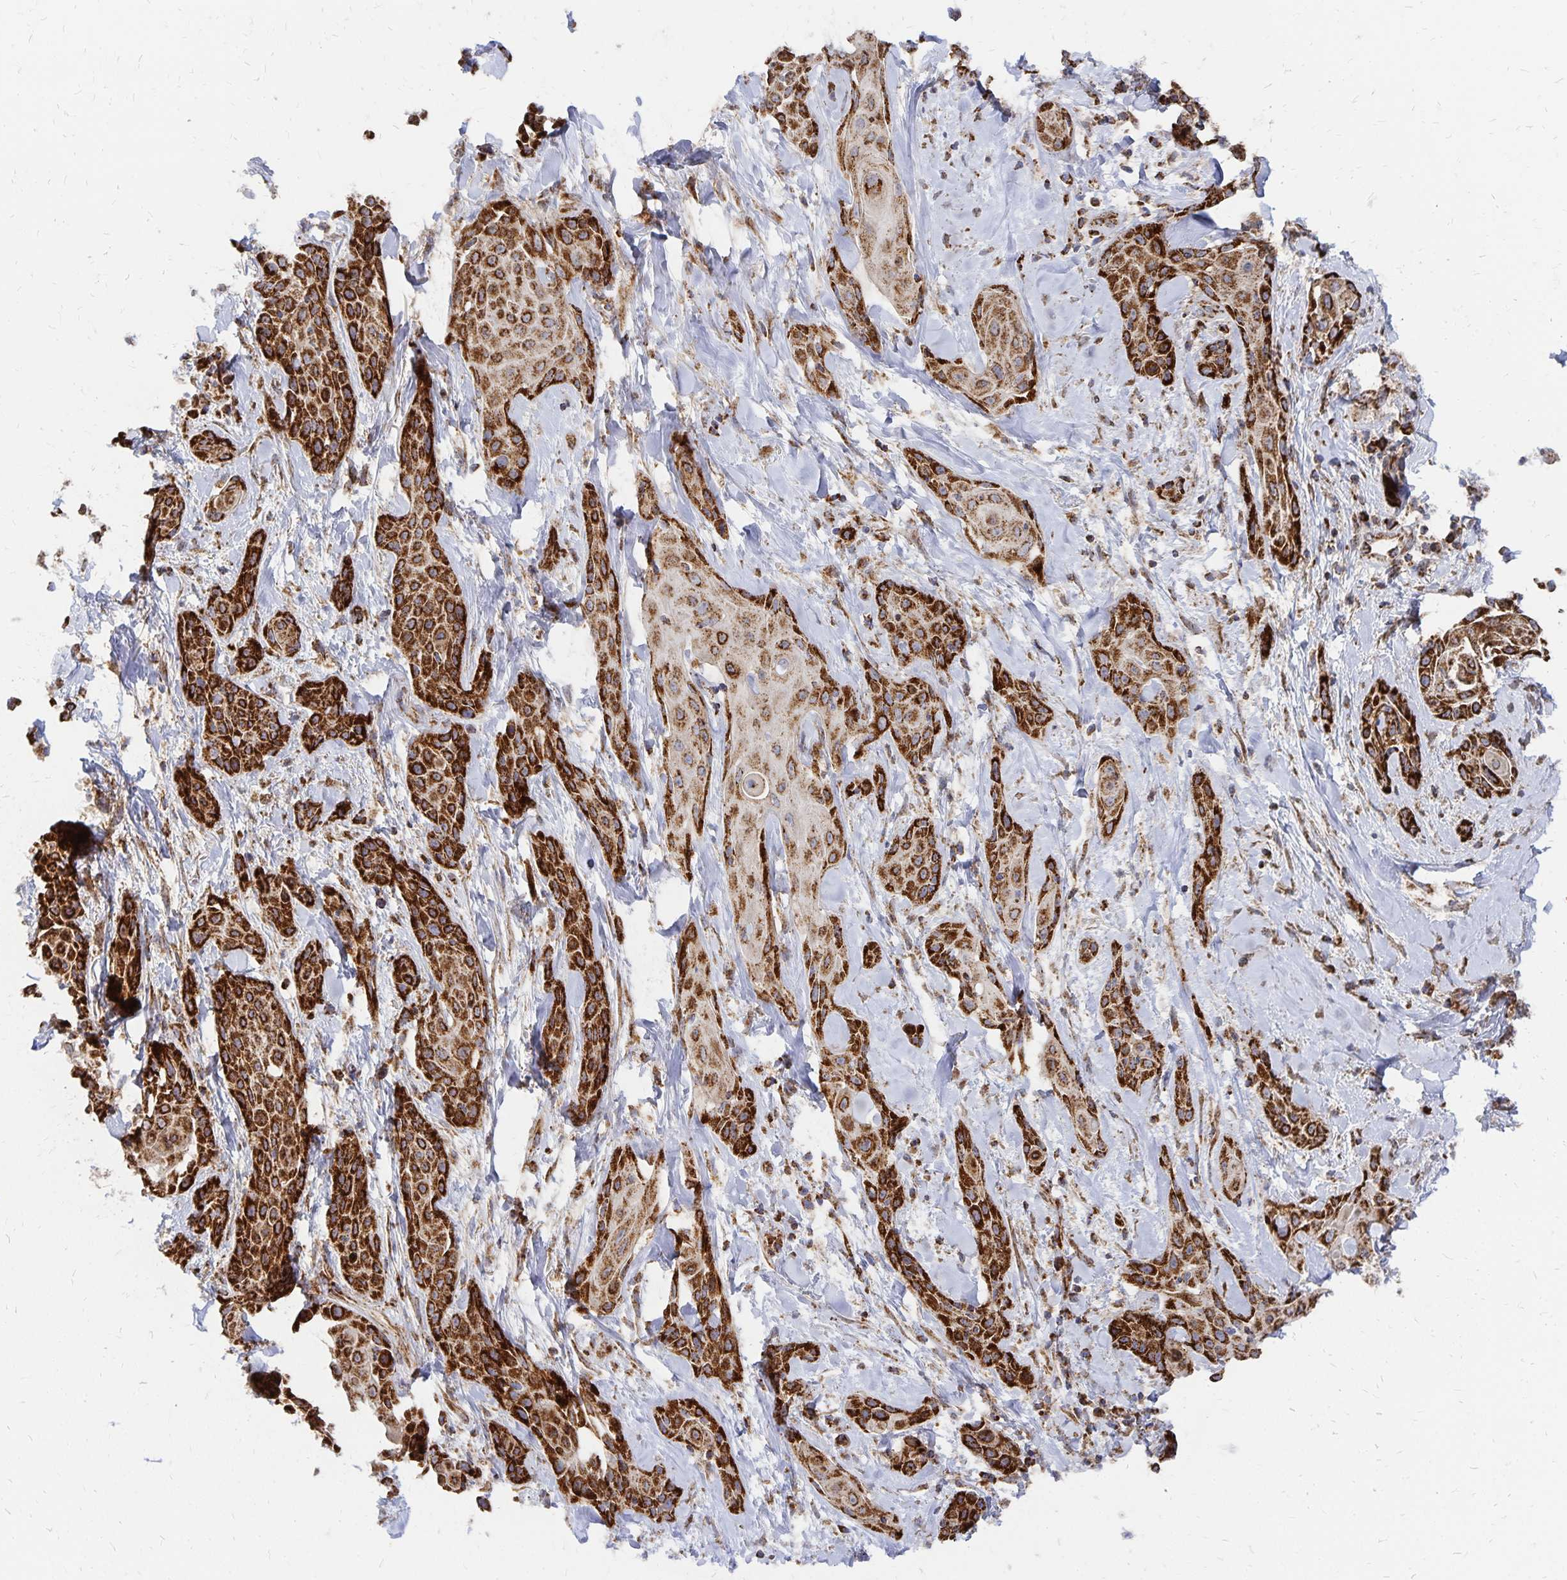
{"staining": {"intensity": "strong", "quantity": ">75%", "location": "cytoplasmic/membranous"}, "tissue": "skin cancer", "cell_type": "Tumor cells", "image_type": "cancer", "snomed": [{"axis": "morphology", "description": "Squamous cell carcinoma, NOS"}, {"axis": "topography", "description": "Skin"}, {"axis": "topography", "description": "Anal"}], "caption": "Skin cancer (squamous cell carcinoma) stained for a protein demonstrates strong cytoplasmic/membranous positivity in tumor cells. The staining was performed using DAB to visualize the protein expression in brown, while the nuclei were stained in blue with hematoxylin (Magnification: 20x).", "gene": "STOML2", "patient": {"sex": "male", "age": 64}}